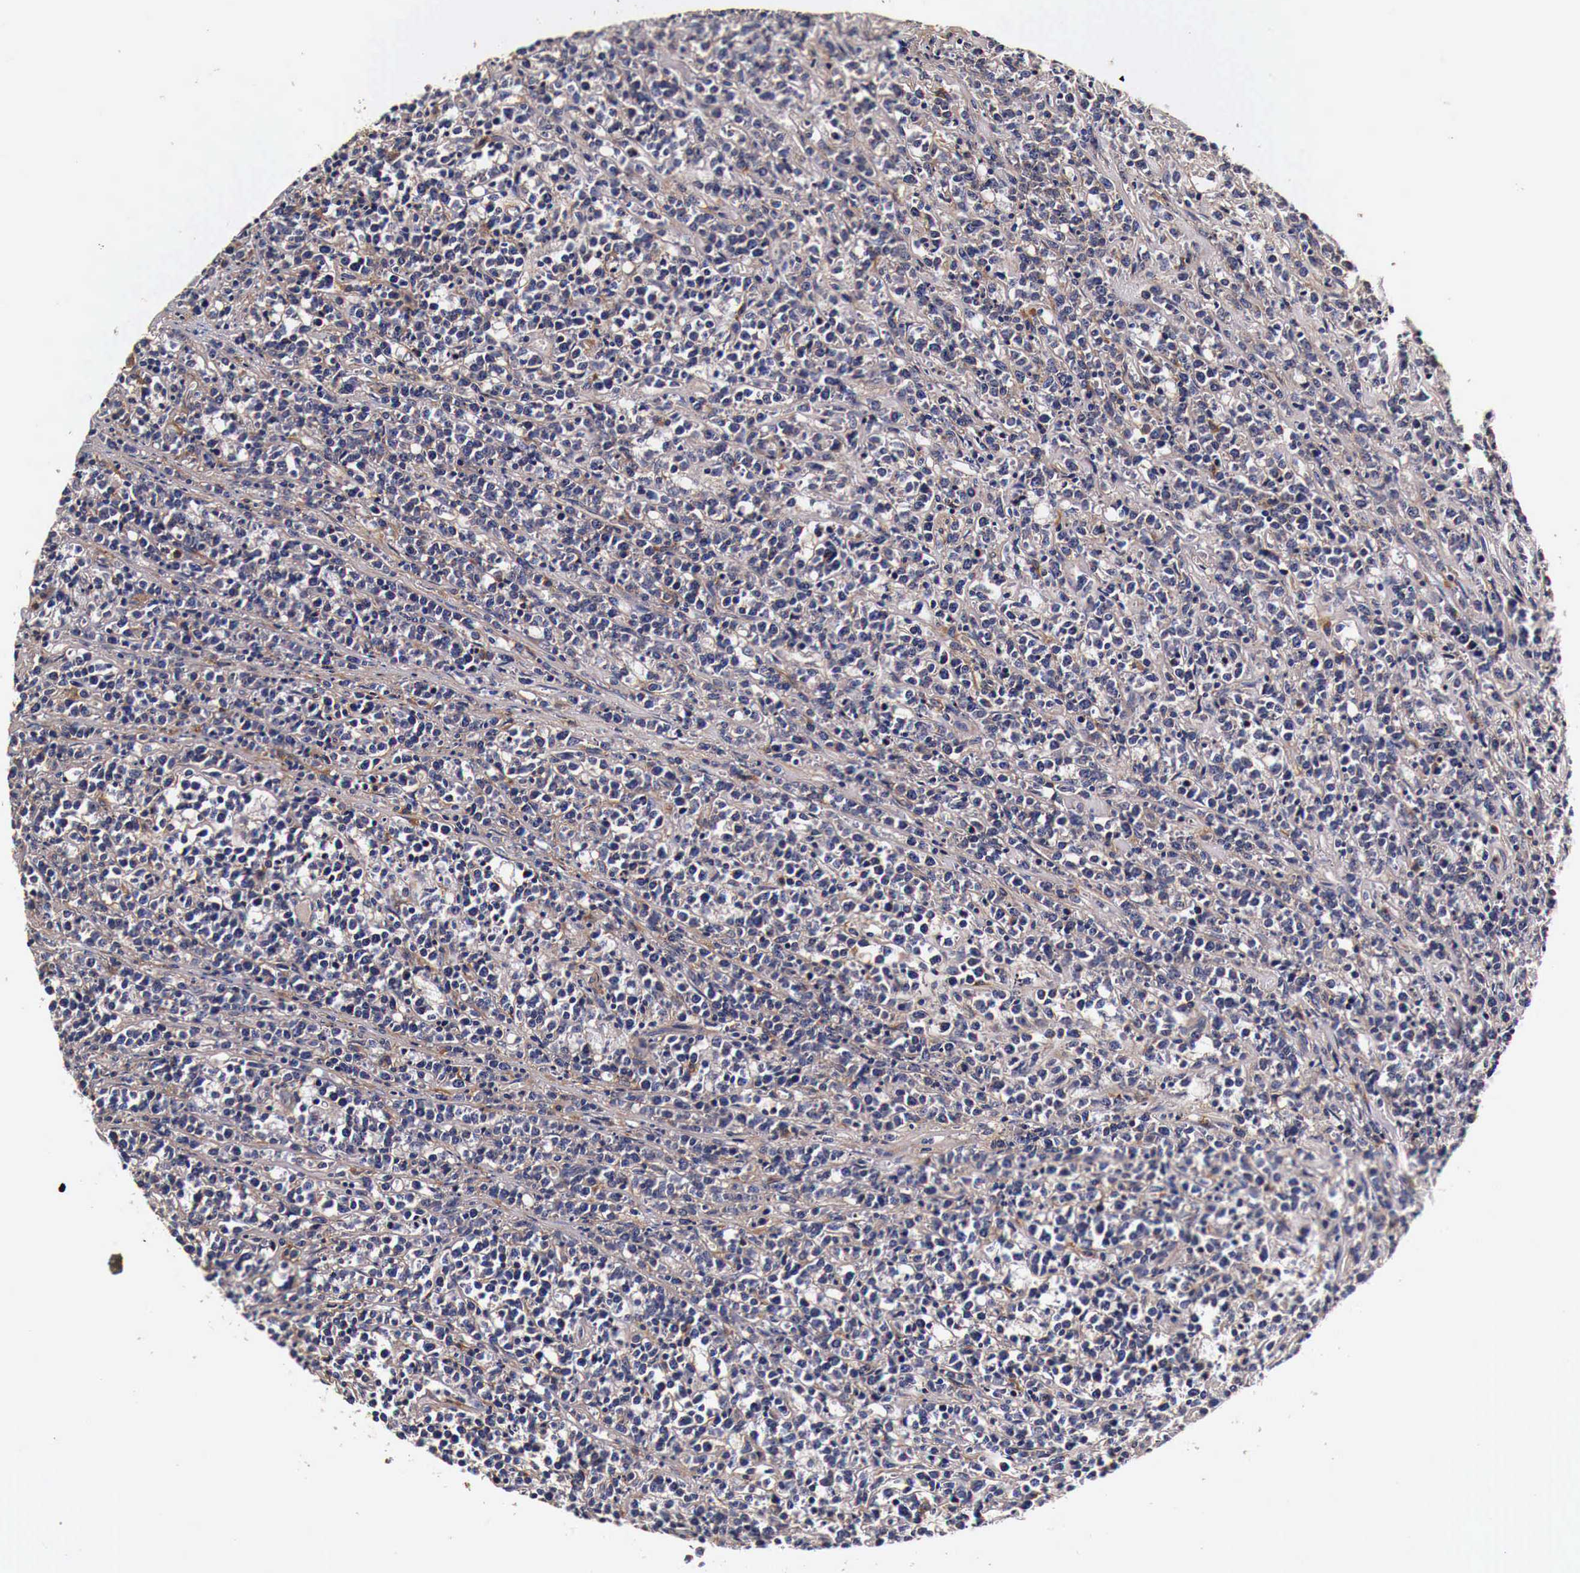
{"staining": {"intensity": "negative", "quantity": "none", "location": "none"}, "tissue": "lymphoma", "cell_type": "Tumor cells", "image_type": "cancer", "snomed": [{"axis": "morphology", "description": "Malignant lymphoma, non-Hodgkin's type, High grade"}, {"axis": "topography", "description": "Small intestine"}, {"axis": "topography", "description": "Colon"}], "caption": "High-grade malignant lymphoma, non-Hodgkin's type was stained to show a protein in brown. There is no significant expression in tumor cells.", "gene": "RP2", "patient": {"sex": "male", "age": 8}}